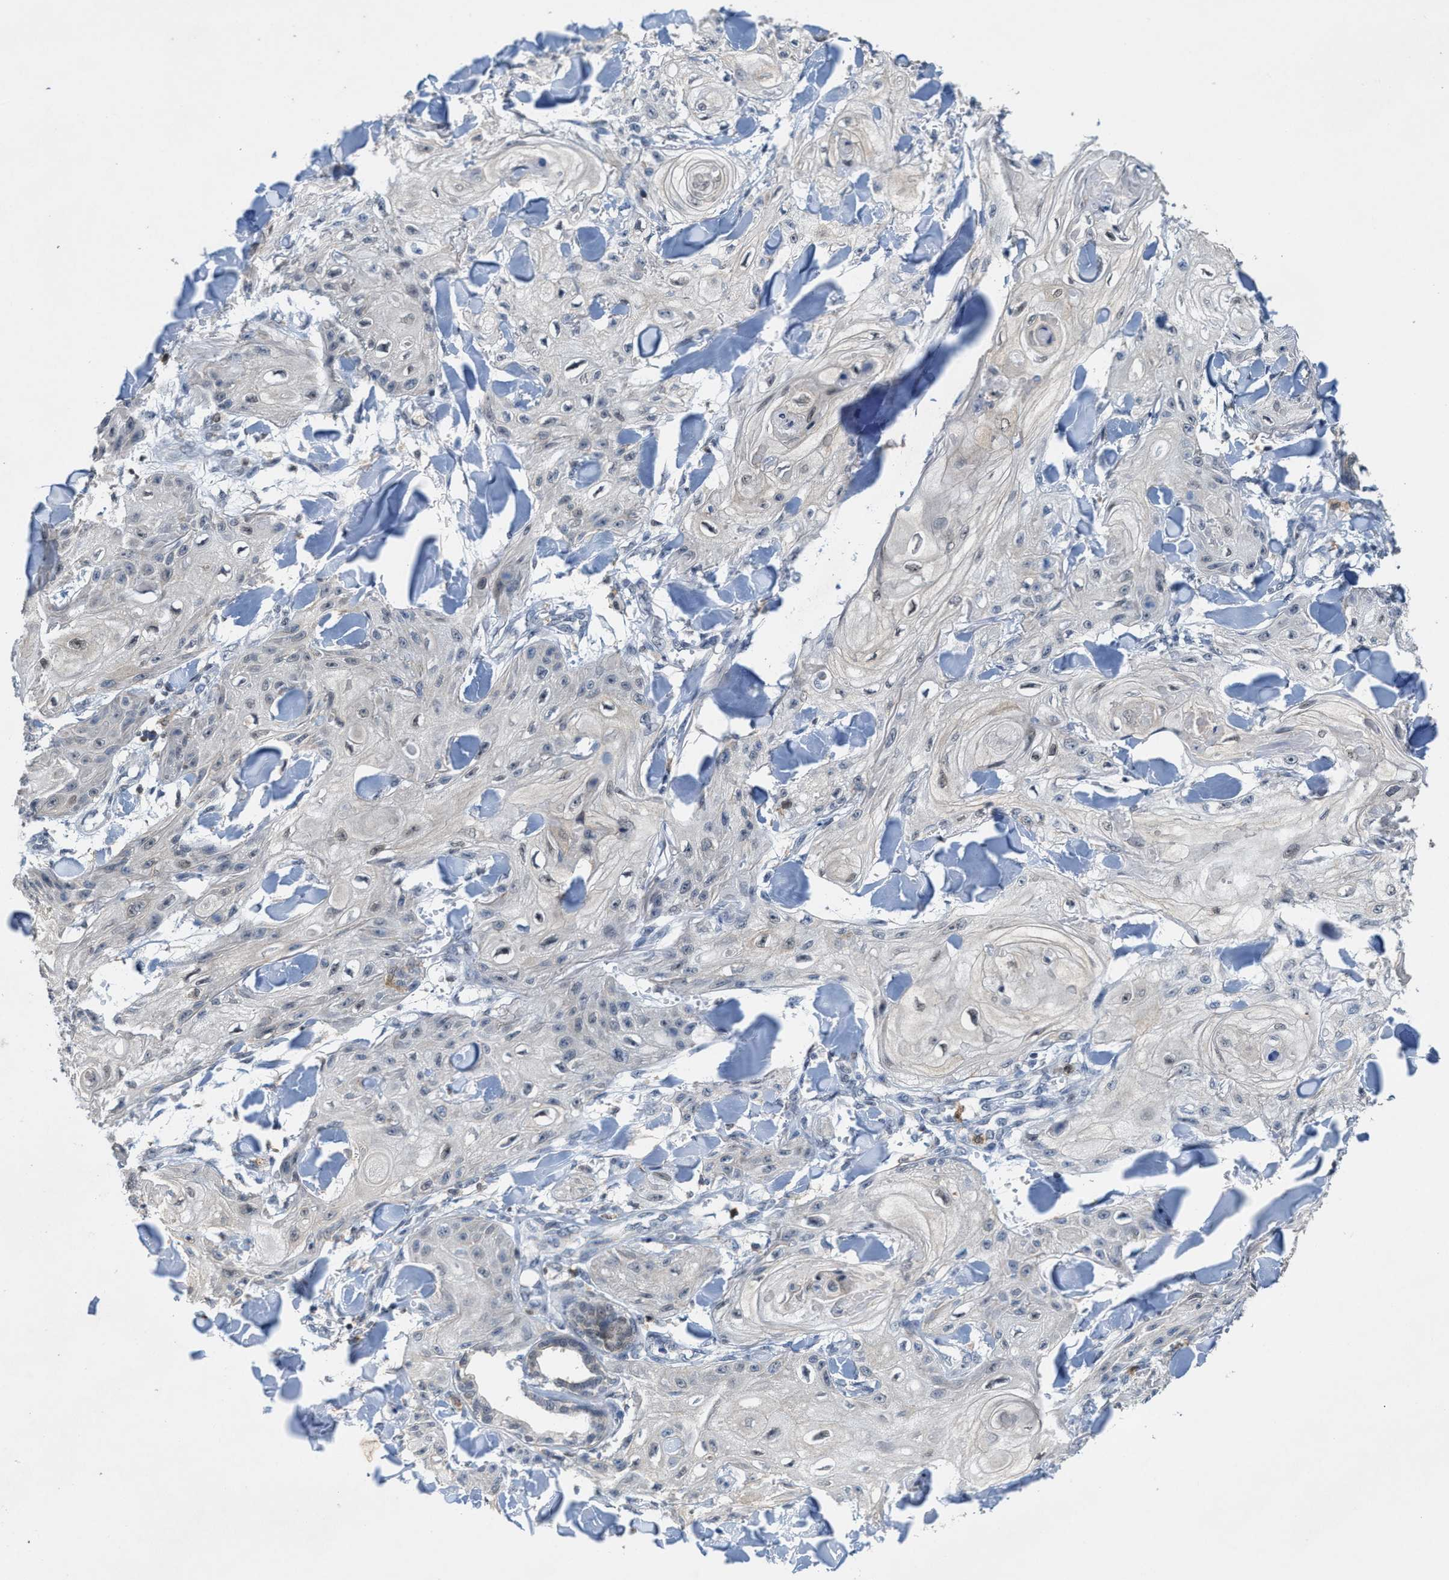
{"staining": {"intensity": "negative", "quantity": "none", "location": "none"}, "tissue": "skin cancer", "cell_type": "Tumor cells", "image_type": "cancer", "snomed": [{"axis": "morphology", "description": "Squamous cell carcinoma, NOS"}, {"axis": "topography", "description": "Skin"}], "caption": "IHC histopathology image of skin squamous cell carcinoma stained for a protein (brown), which reveals no staining in tumor cells. Nuclei are stained in blue.", "gene": "FGD3", "patient": {"sex": "male", "age": 74}}